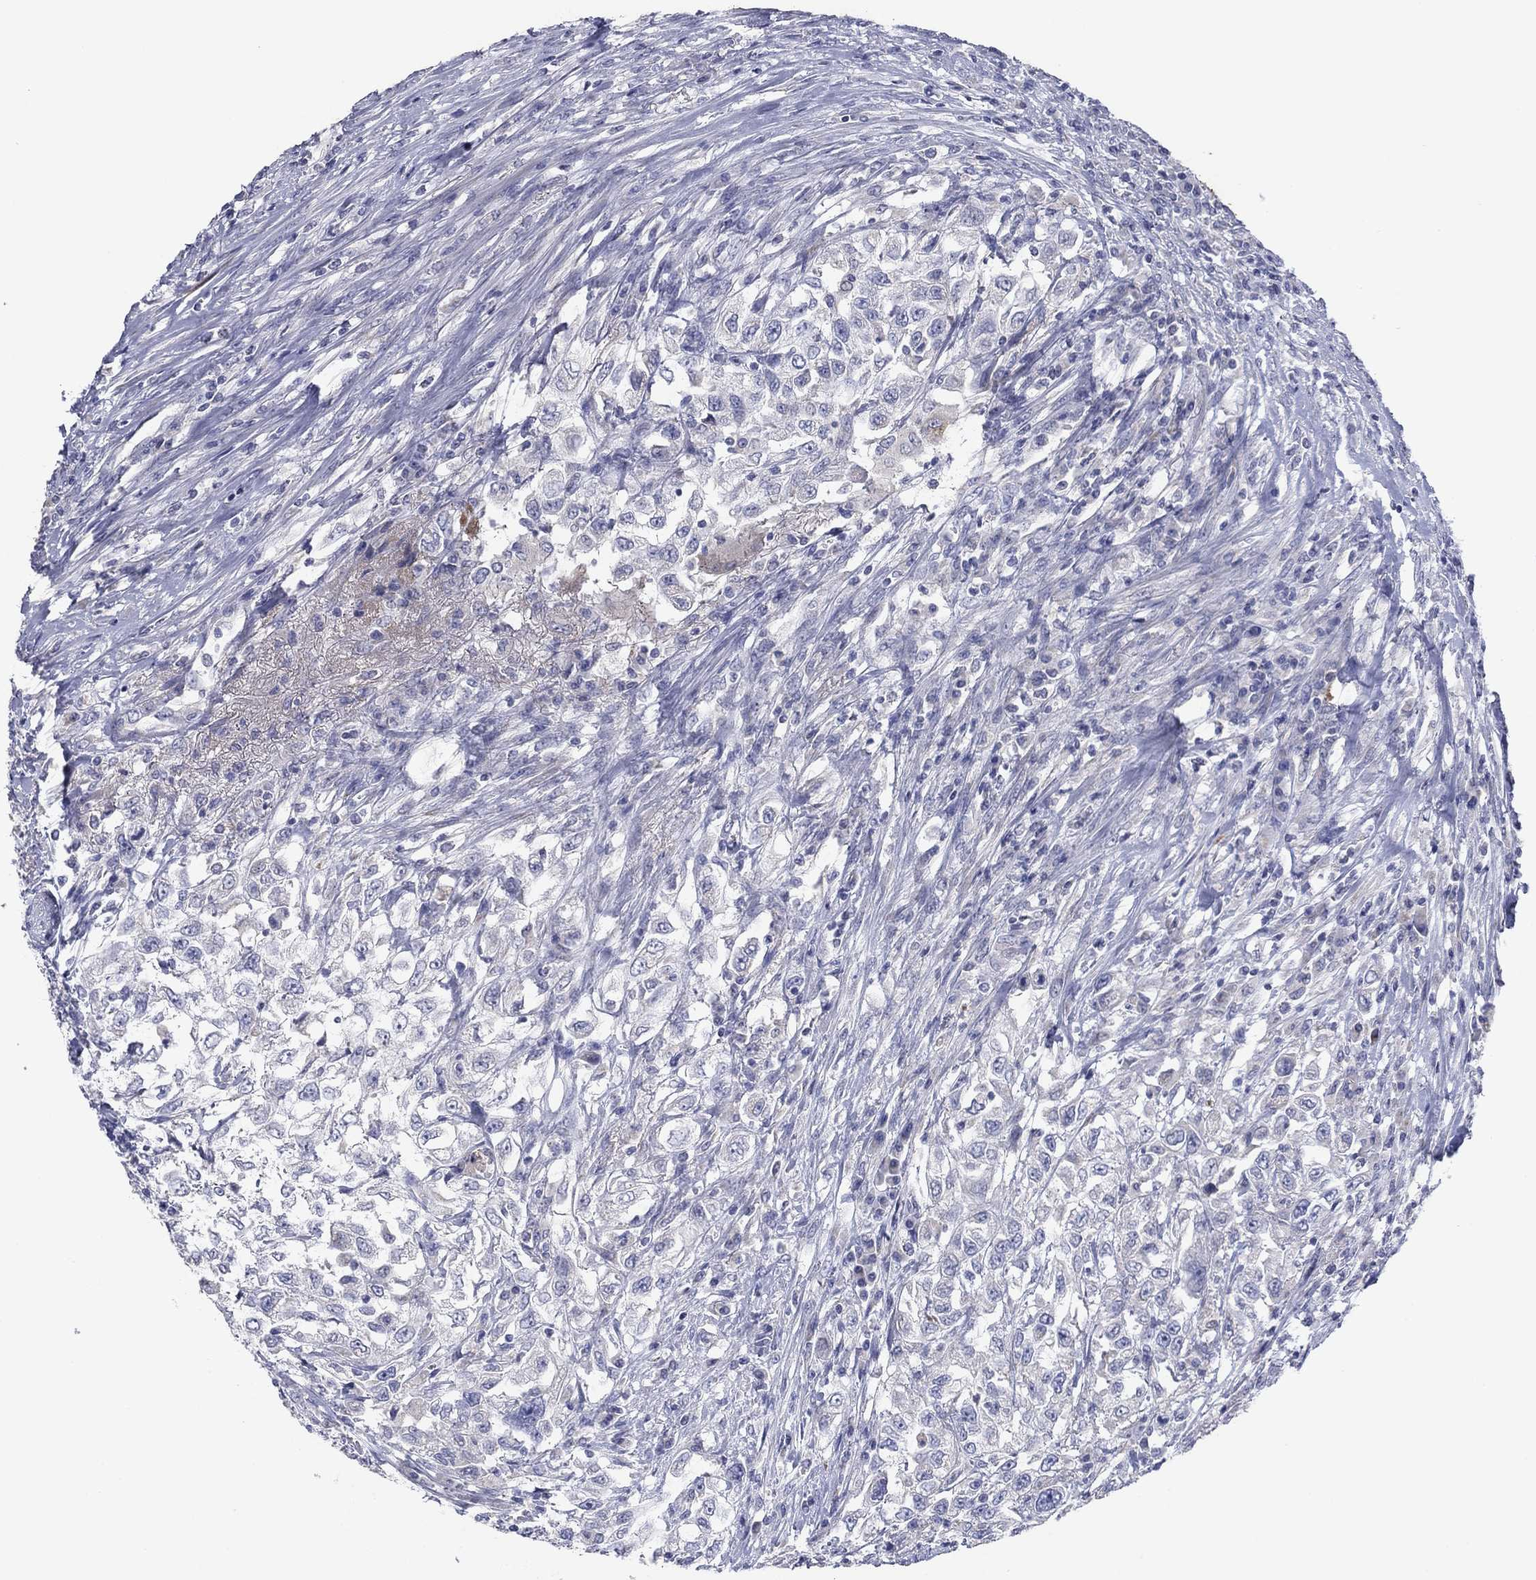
{"staining": {"intensity": "negative", "quantity": "none", "location": "none"}, "tissue": "urothelial cancer", "cell_type": "Tumor cells", "image_type": "cancer", "snomed": [{"axis": "morphology", "description": "Urothelial carcinoma, High grade"}, {"axis": "topography", "description": "Urinary bladder"}], "caption": "IHC of urothelial carcinoma (high-grade) demonstrates no staining in tumor cells.", "gene": "PTGDS", "patient": {"sex": "female", "age": 56}}